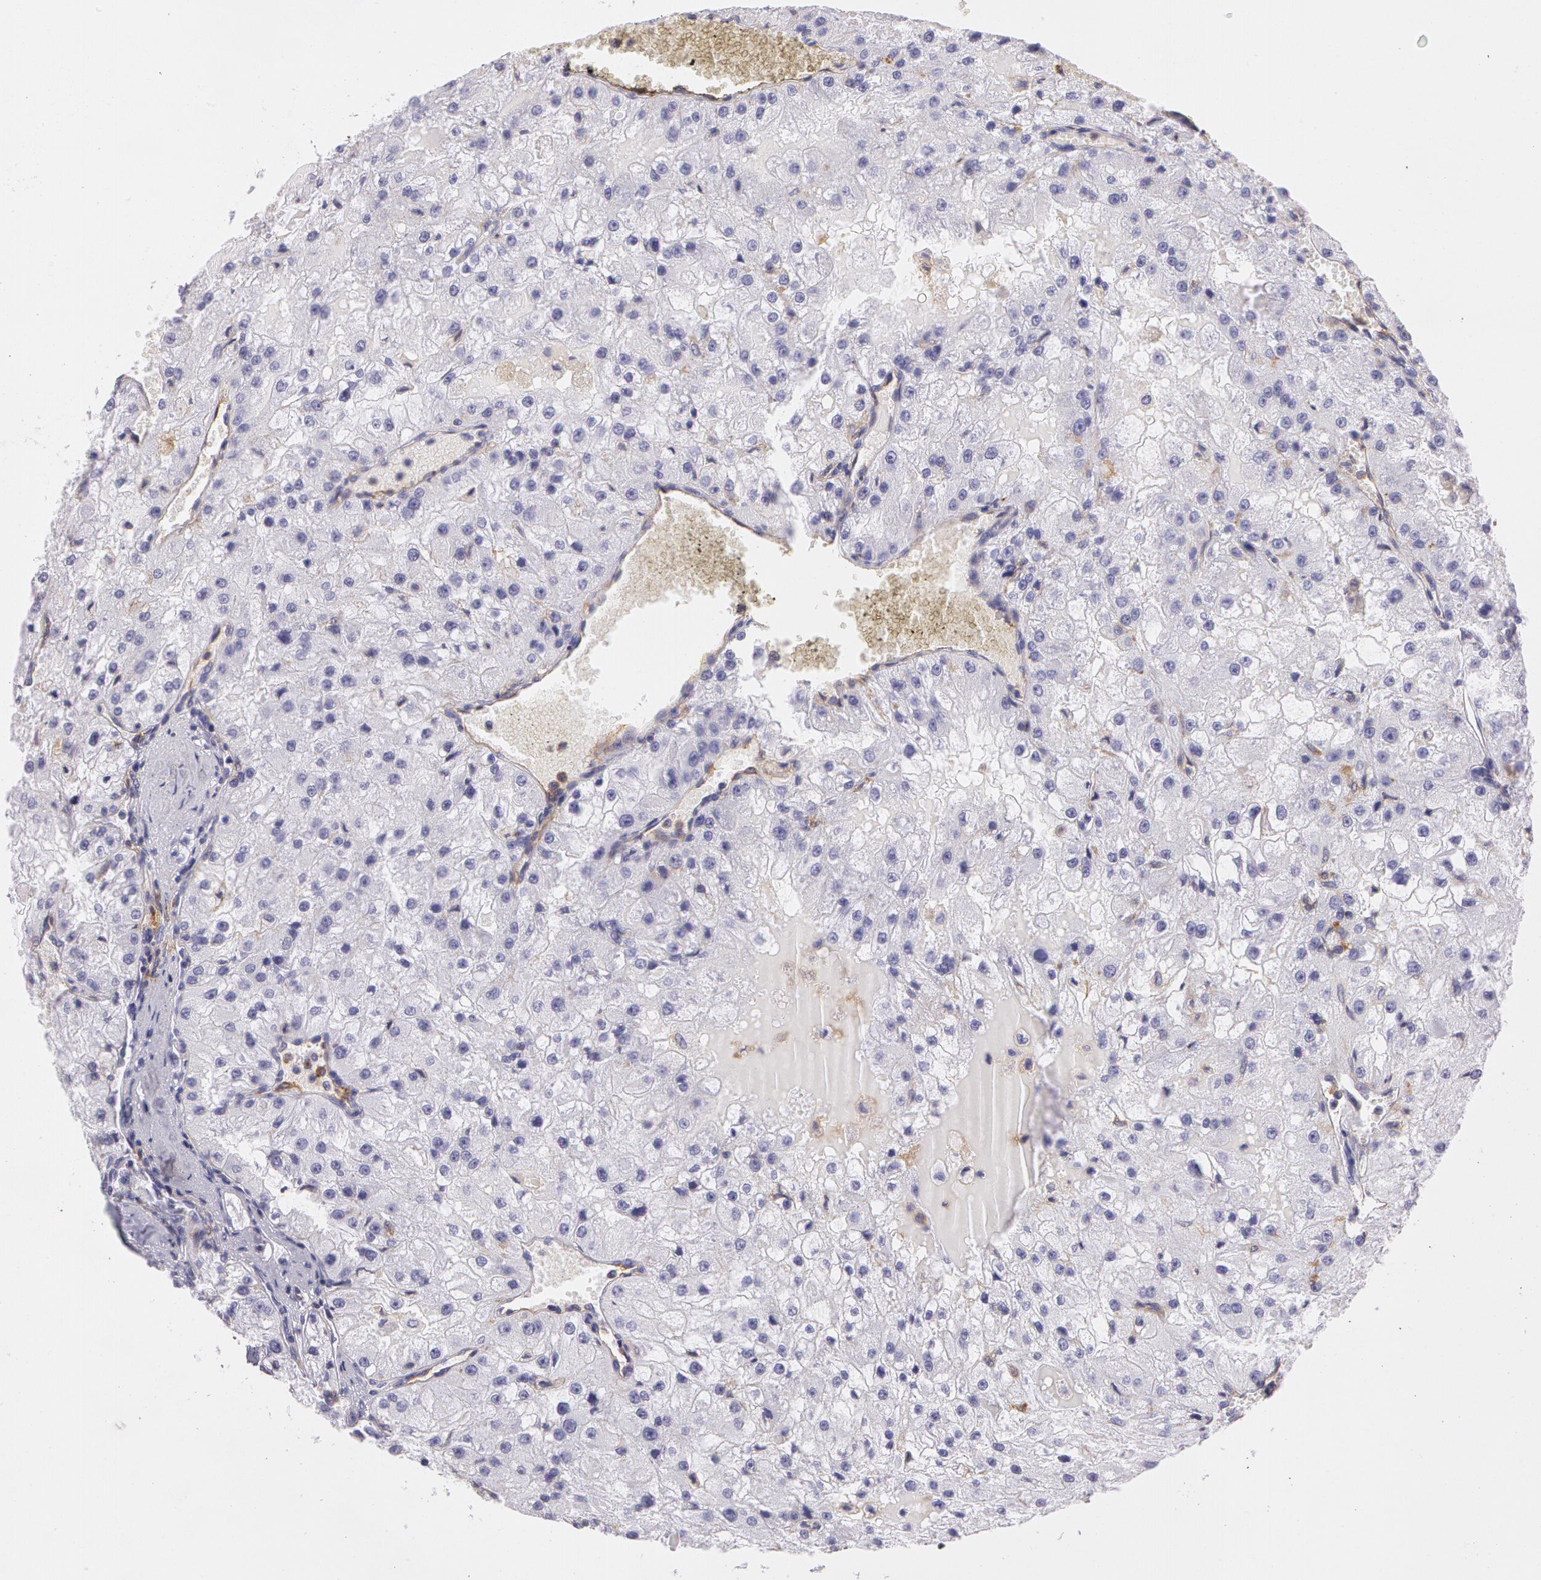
{"staining": {"intensity": "negative", "quantity": "none", "location": "none"}, "tissue": "renal cancer", "cell_type": "Tumor cells", "image_type": "cancer", "snomed": [{"axis": "morphology", "description": "Adenocarcinoma, NOS"}, {"axis": "topography", "description": "Kidney"}], "caption": "This is a micrograph of immunohistochemistry (IHC) staining of renal adenocarcinoma, which shows no expression in tumor cells.", "gene": "LY75", "patient": {"sex": "female", "age": 74}}